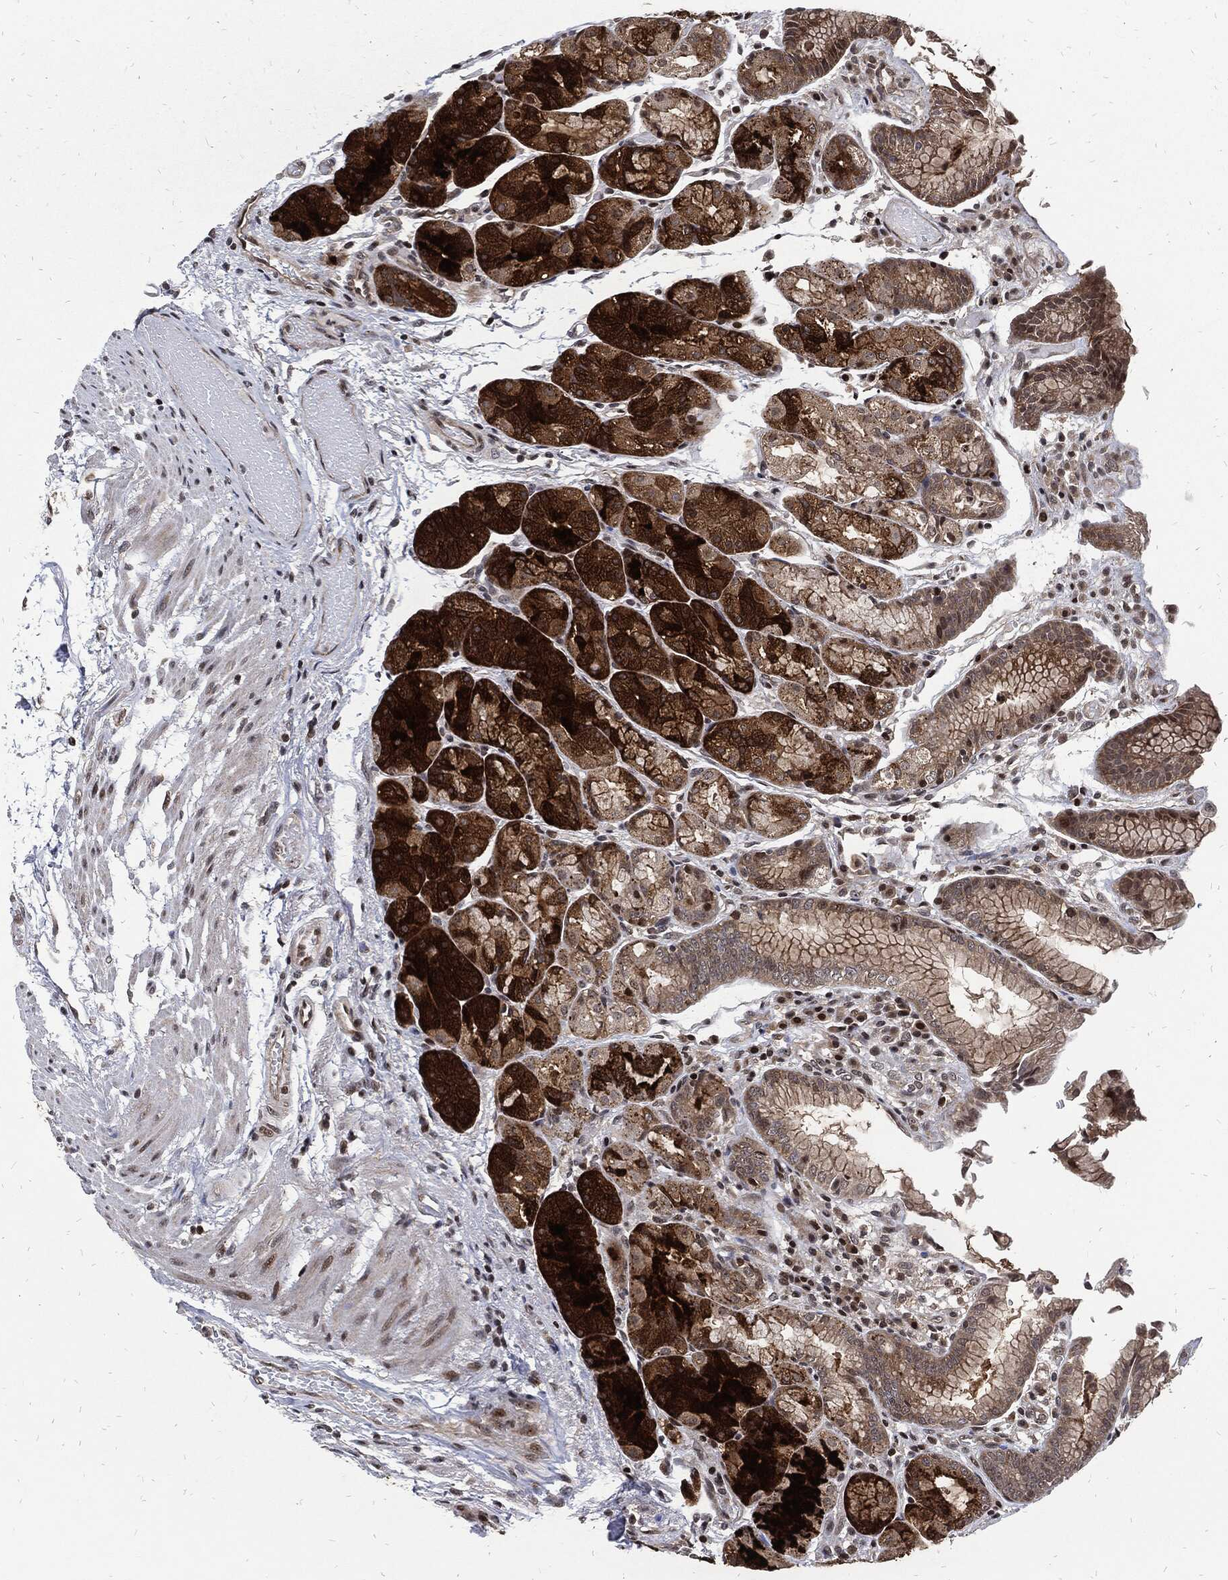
{"staining": {"intensity": "strong", "quantity": "25%-75%", "location": "cytoplasmic/membranous"}, "tissue": "stomach", "cell_type": "Glandular cells", "image_type": "normal", "snomed": [{"axis": "morphology", "description": "Normal tissue, NOS"}, {"axis": "topography", "description": "Stomach, upper"}], "caption": "Normal stomach exhibits strong cytoplasmic/membranous positivity in approximately 25%-75% of glandular cells.", "gene": "ZNF775", "patient": {"sex": "male", "age": 72}}